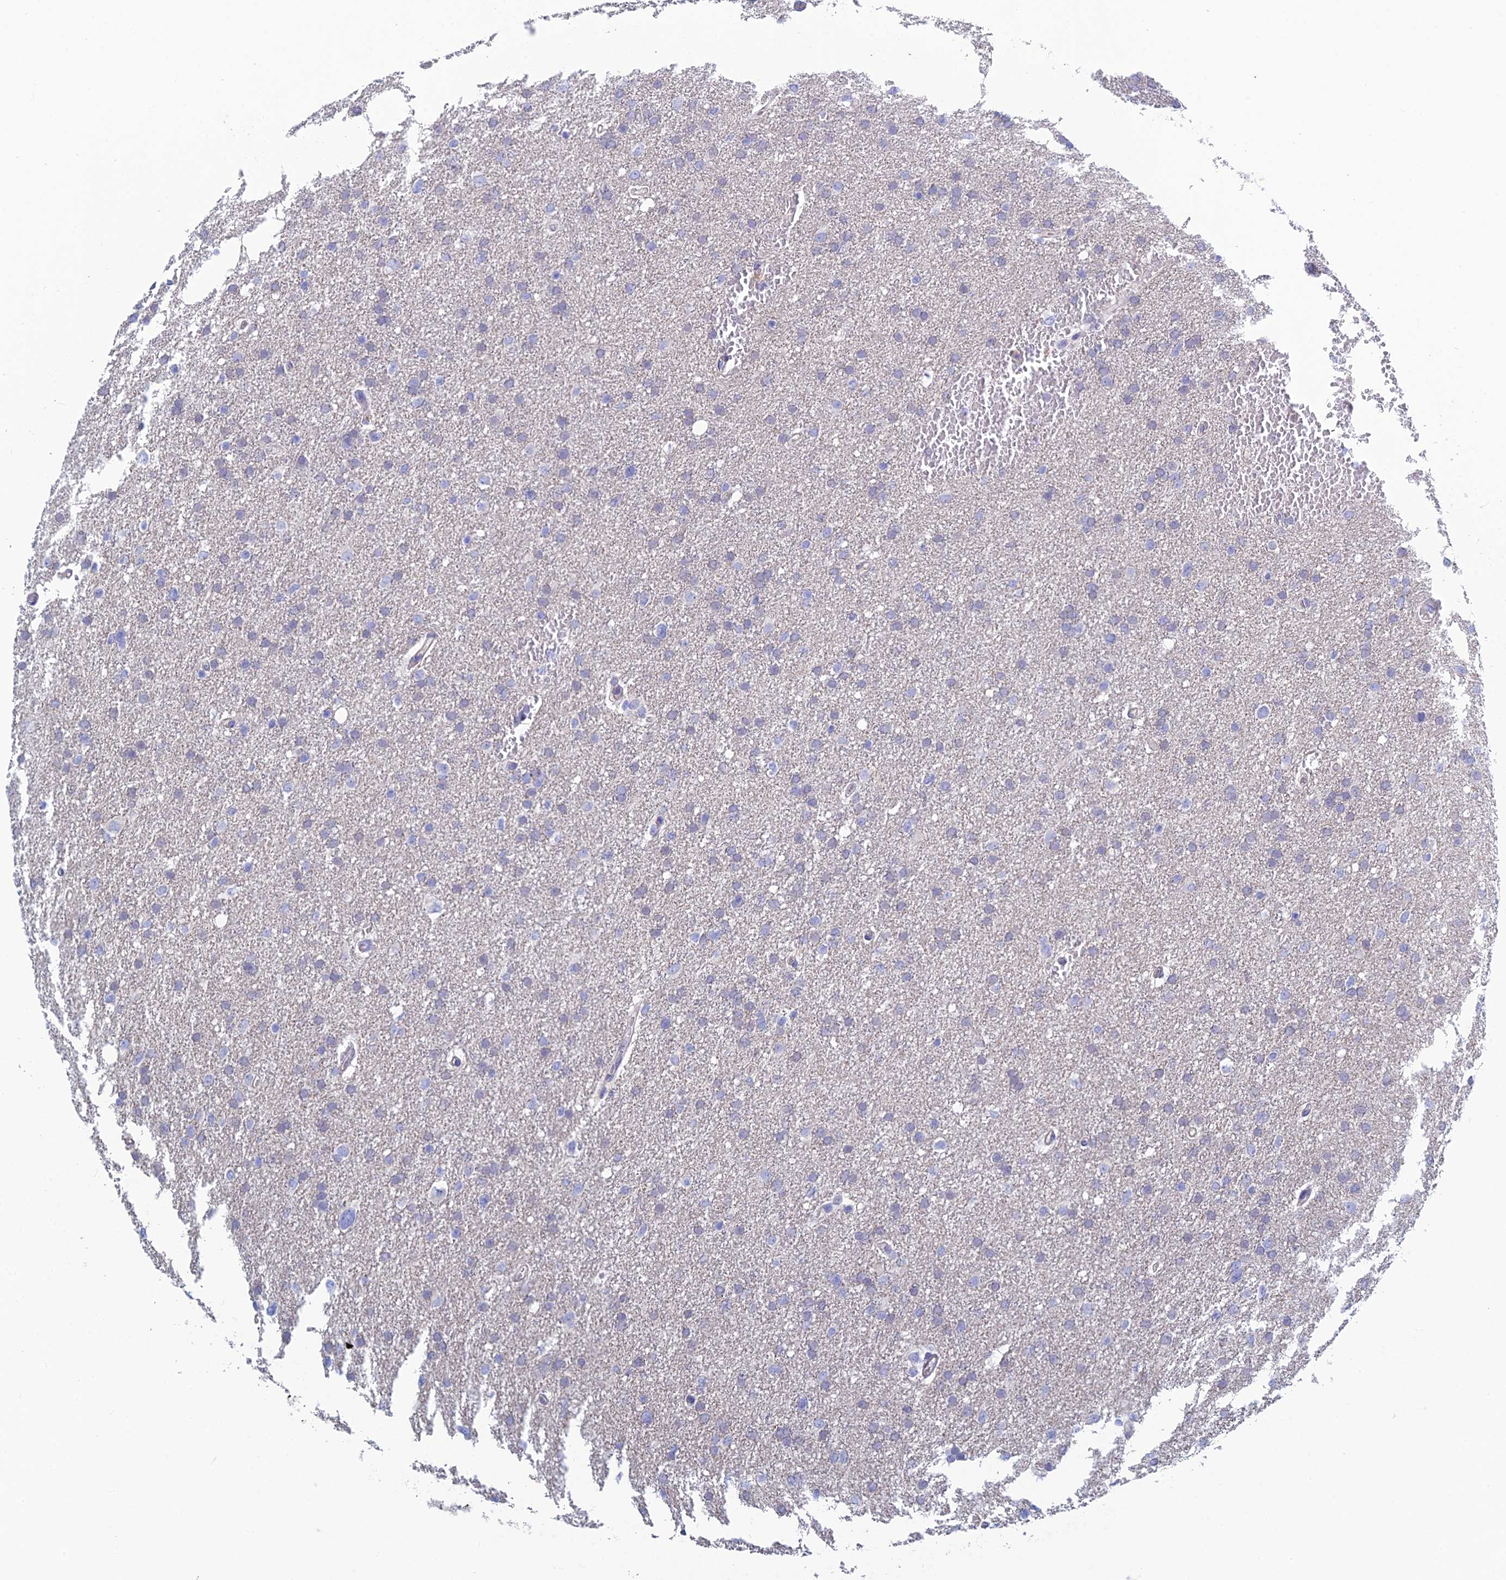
{"staining": {"intensity": "negative", "quantity": "none", "location": "none"}, "tissue": "glioma", "cell_type": "Tumor cells", "image_type": "cancer", "snomed": [{"axis": "morphology", "description": "Glioma, malignant, High grade"}, {"axis": "topography", "description": "Cerebral cortex"}], "caption": "DAB (3,3'-diaminobenzidine) immunohistochemical staining of malignant high-grade glioma demonstrates no significant expression in tumor cells. Brightfield microscopy of immunohistochemistry (IHC) stained with DAB (3,3'-diaminobenzidine) (brown) and hematoxylin (blue), captured at high magnification.", "gene": "PCDHA8", "patient": {"sex": "female", "age": 36}}